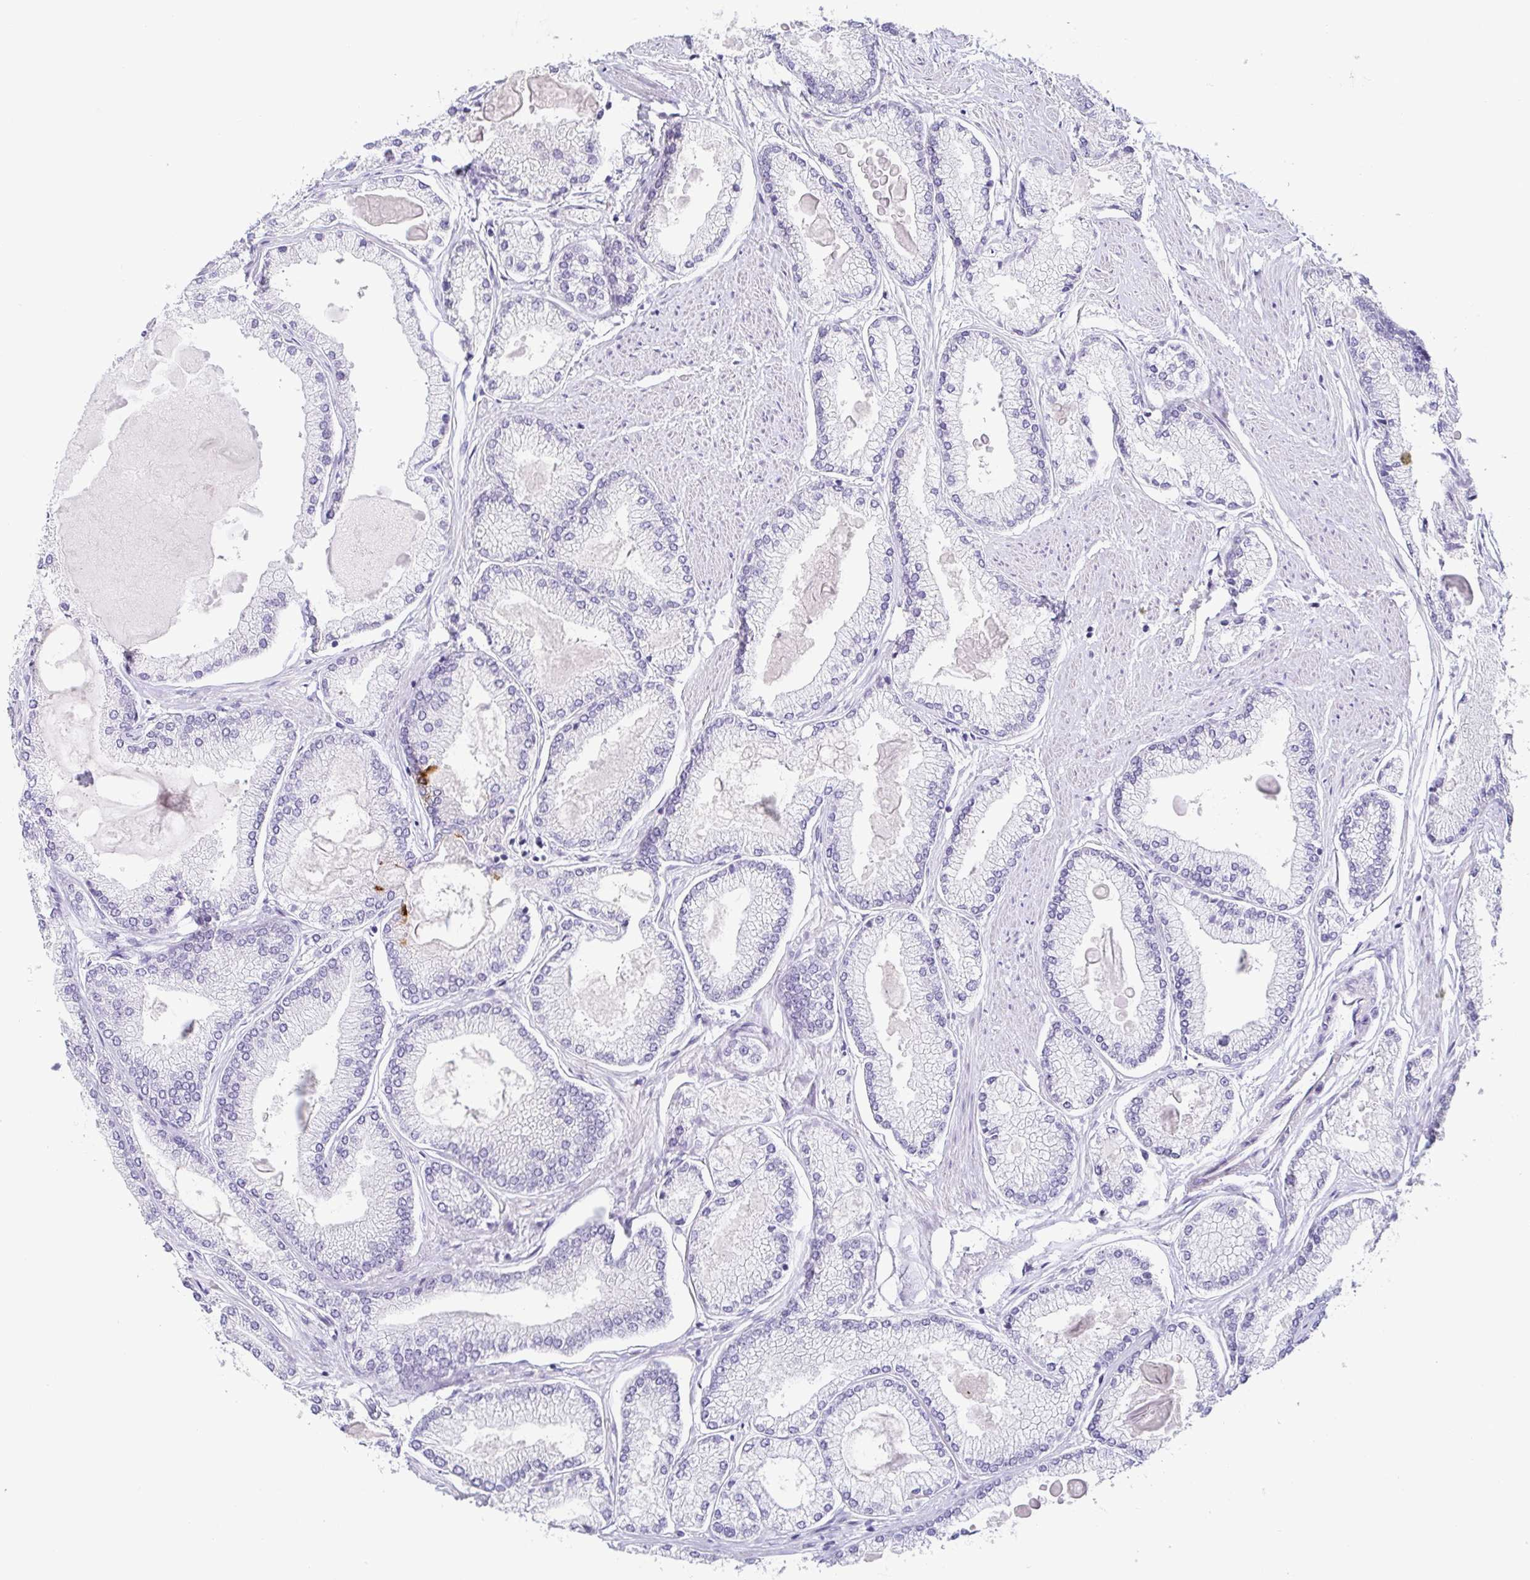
{"staining": {"intensity": "negative", "quantity": "none", "location": "none"}, "tissue": "prostate cancer", "cell_type": "Tumor cells", "image_type": "cancer", "snomed": [{"axis": "morphology", "description": "Adenocarcinoma, High grade"}, {"axis": "topography", "description": "Prostate"}], "caption": "Immunohistochemical staining of prostate adenocarcinoma (high-grade) exhibits no significant staining in tumor cells.", "gene": "PRR4", "patient": {"sex": "male", "age": 68}}